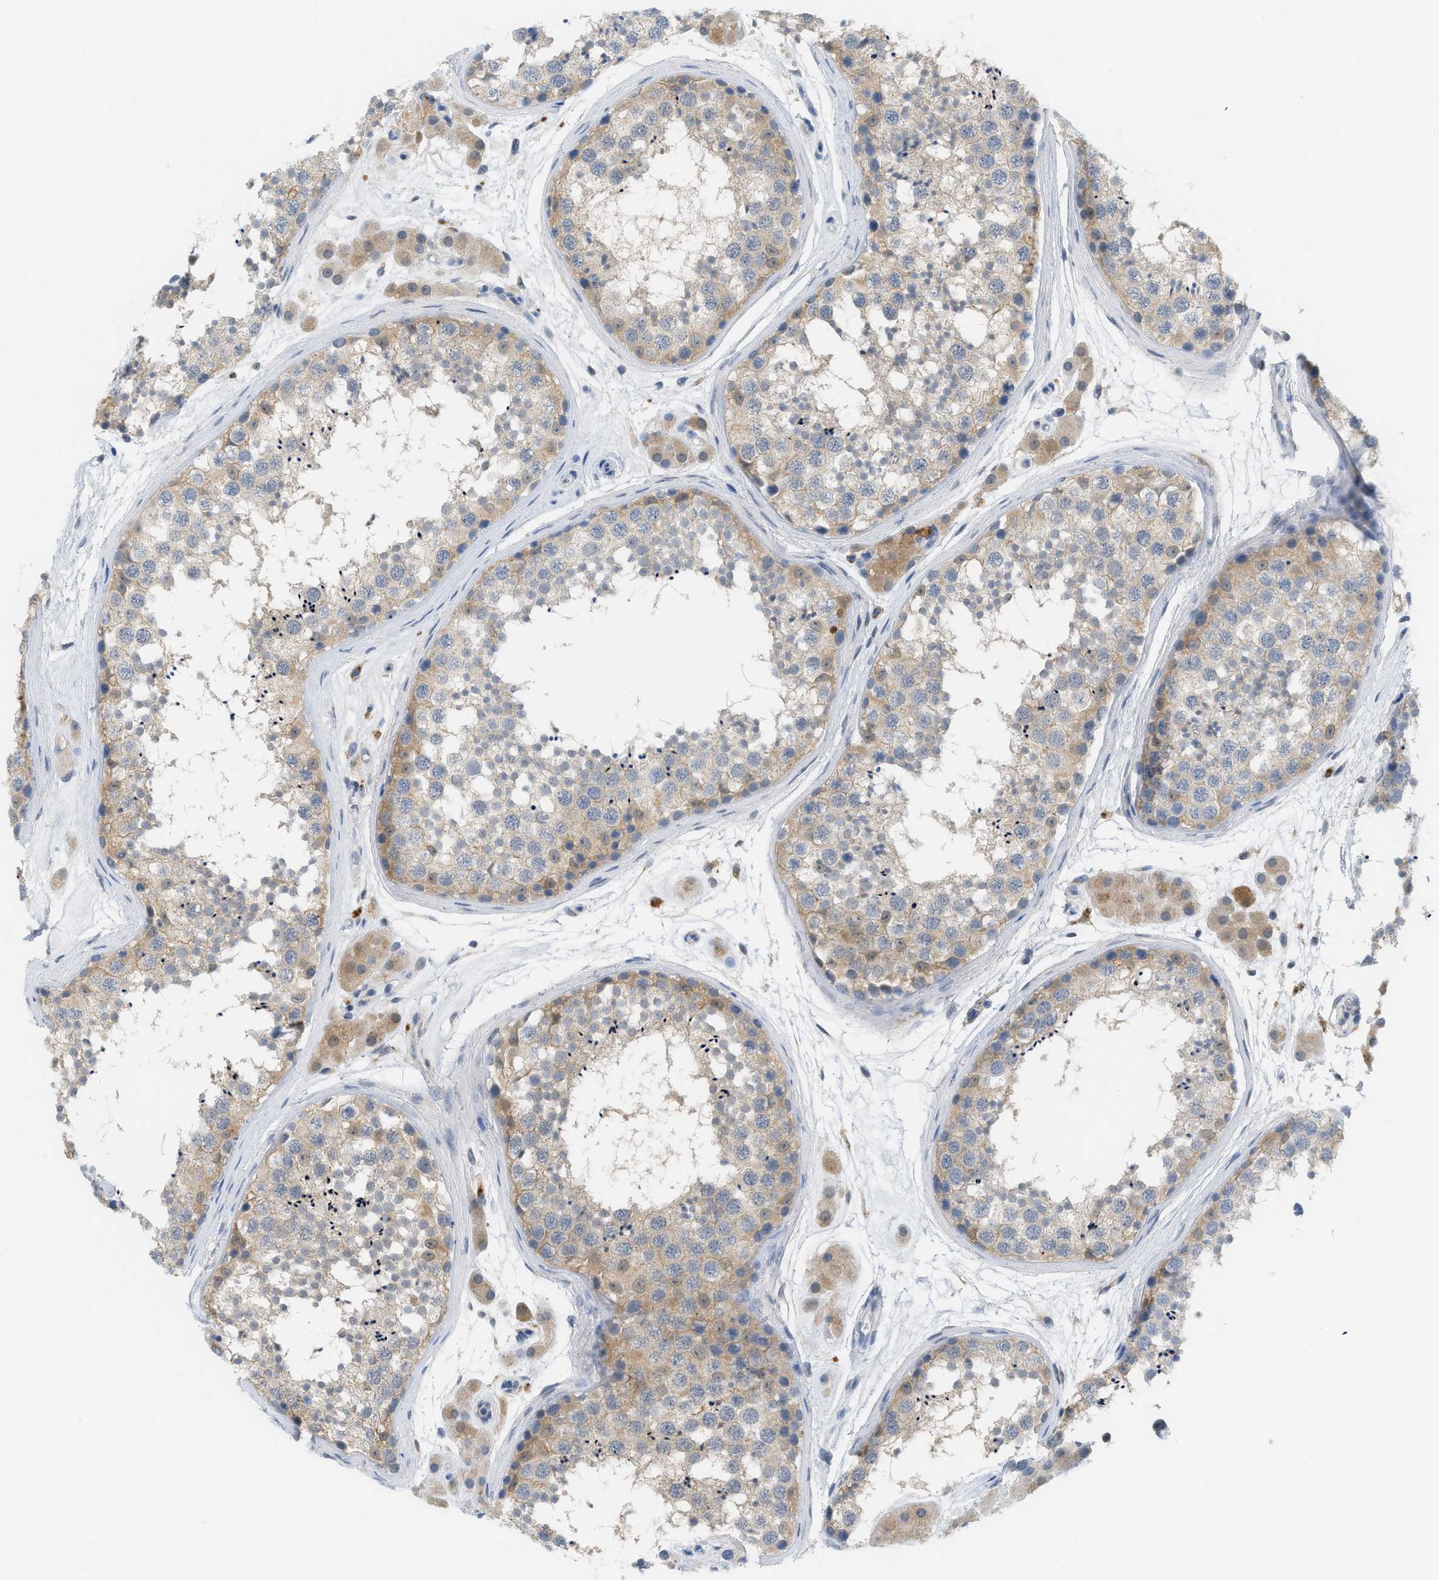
{"staining": {"intensity": "weak", "quantity": ">75%", "location": "cytoplasmic/membranous"}, "tissue": "testis", "cell_type": "Cells in seminiferous ducts", "image_type": "normal", "snomed": [{"axis": "morphology", "description": "Normal tissue, NOS"}, {"axis": "topography", "description": "Testis"}], "caption": "High-magnification brightfield microscopy of normal testis stained with DAB (brown) and counterstained with hematoxylin (blue). cells in seminiferous ducts exhibit weak cytoplasmic/membranous staining is identified in approximately>75% of cells.", "gene": "CSTB", "patient": {"sex": "male", "age": 56}}